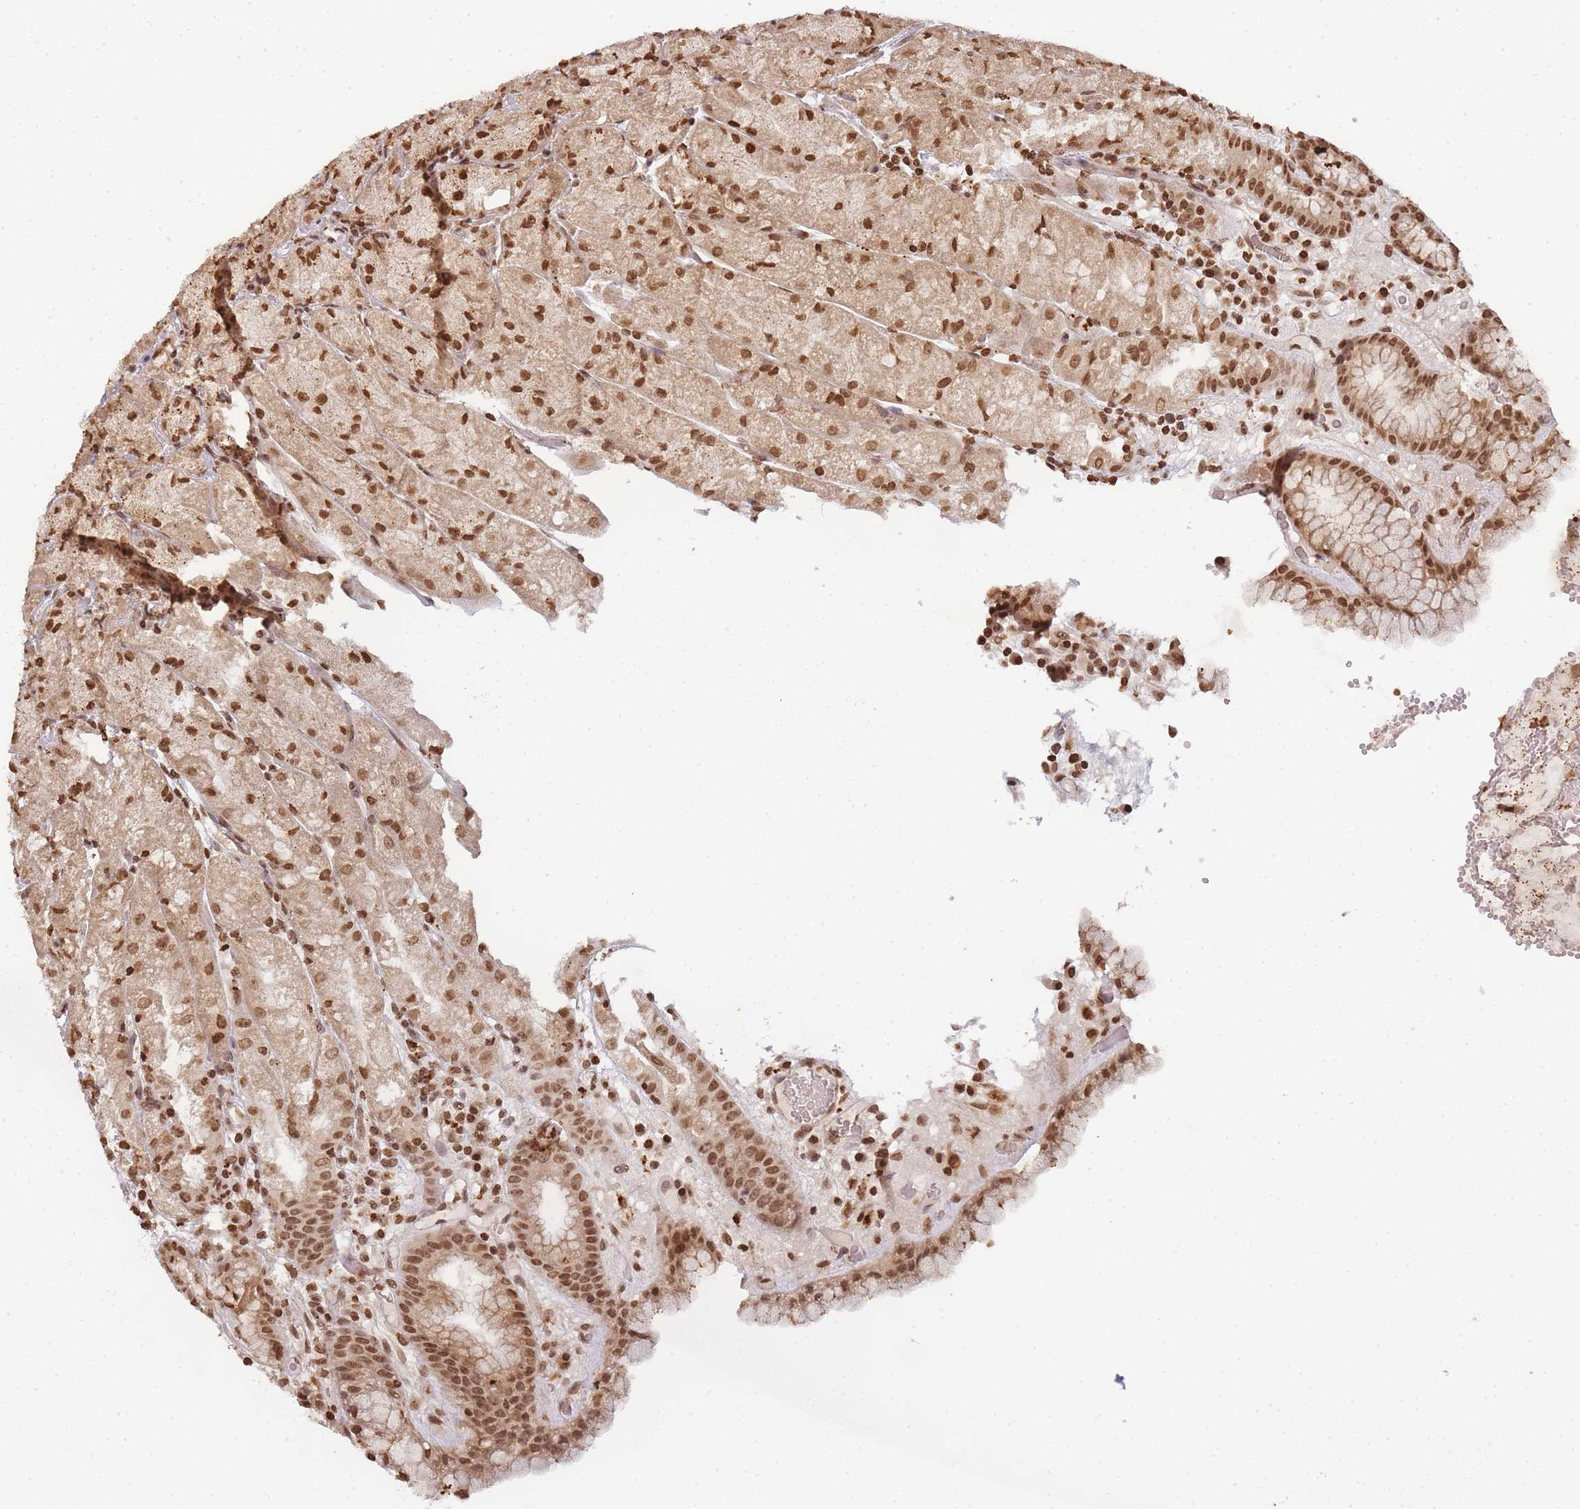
{"staining": {"intensity": "strong", "quantity": ">75%", "location": "nuclear"}, "tissue": "stomach", "cell_type": "Glandular cells", "image_type": "normal", "snomed": [{"axis": "morphology", "description": "Normal tissue, NOS"}, {"axis": "topography", "description": "Stomach, upper"}], "caption": "This photomicrograph reveals immunohistochemistry staining of unremarkable stomach, with high strong nuclear positivity in approximately >75% of glandular cells.", "gene": "WWTR1", "patient": {"sex": "male", "age": 52}}